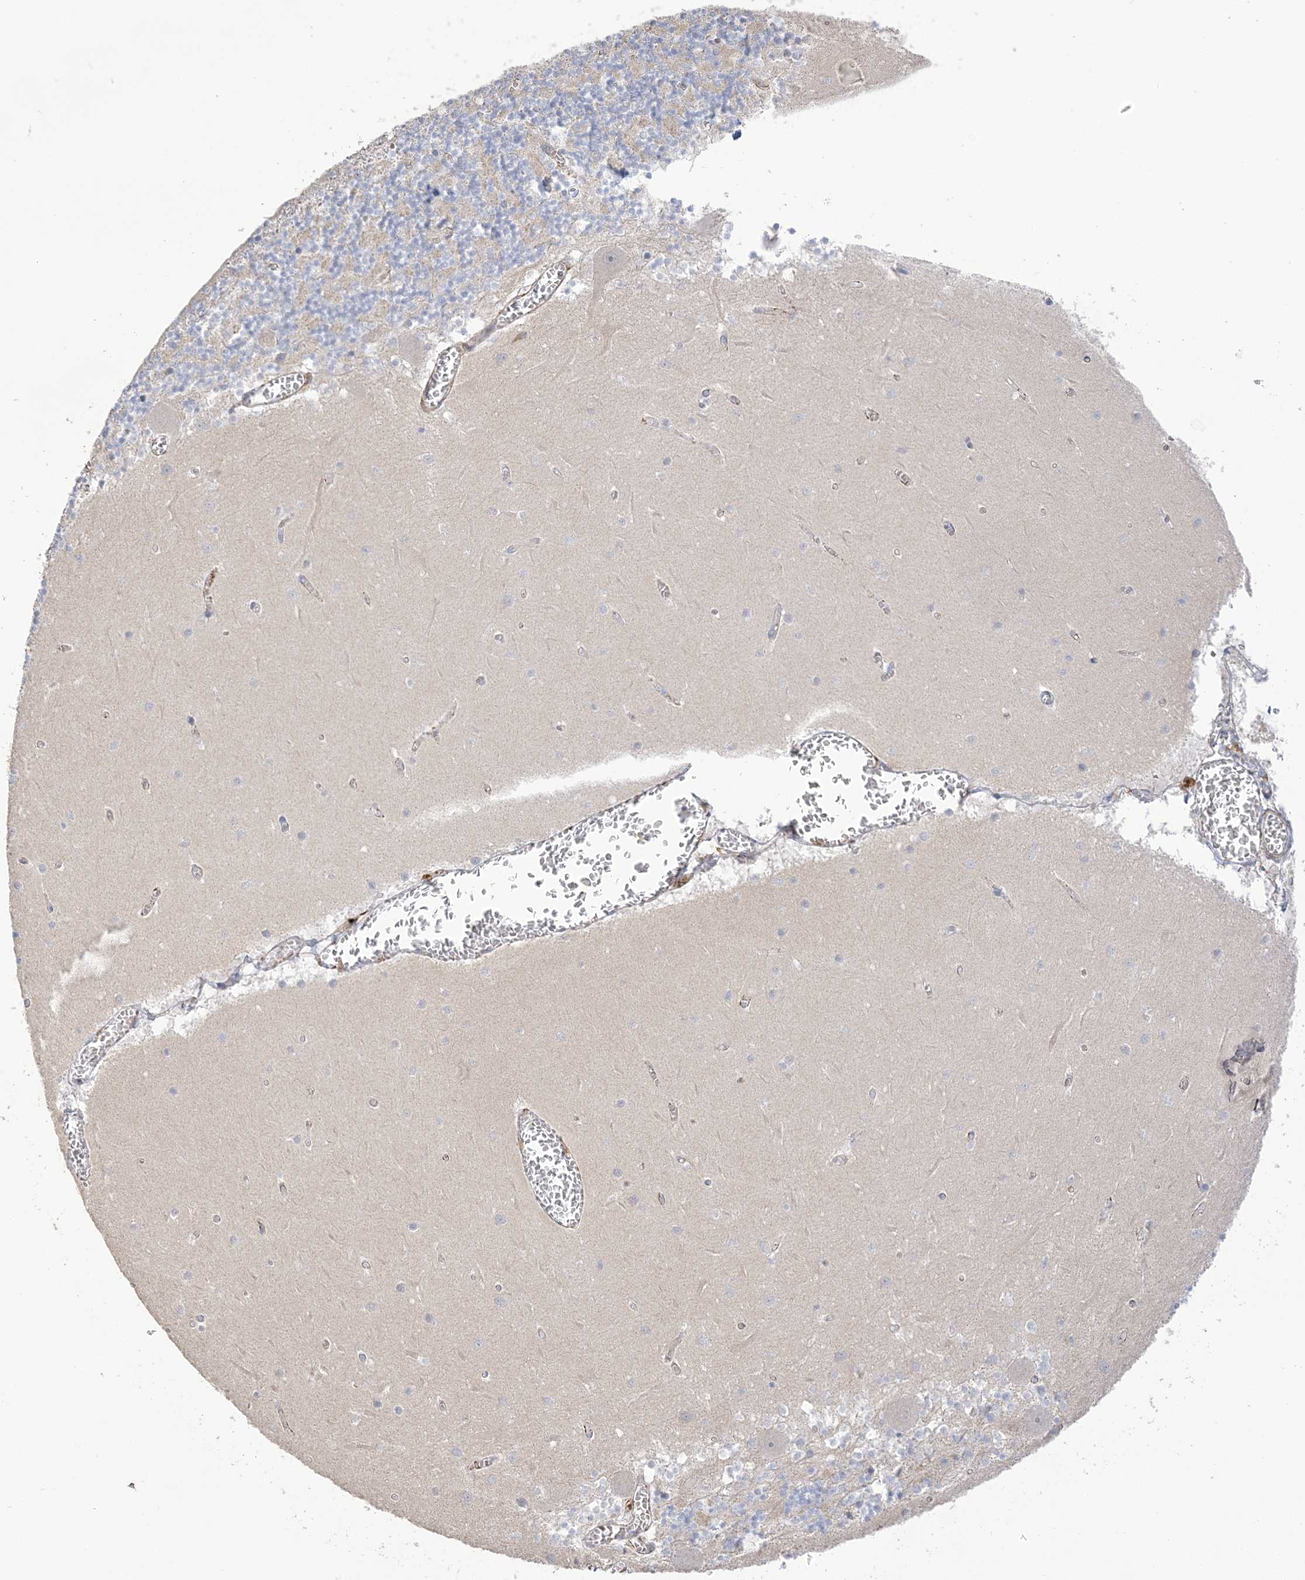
{"staining": {"intensity": "negative", "quantity": "none", "location": "none"}, "tissue": "cerebellum", "cell_type": "Cells in granular layer", "image_type": "normal", "snomed": [{"axis": "morphology", "description": "Normal tissue, NOS"}, {"axis": "topography", "description": "Cerebellum"}], "caption": "An immunohistochemistry (IHC) micrograph of unremarkable cerebellum is shown. There is no staining in cells in granular layer of cerebellum. Brightfield microscopy of immunohistochemistry stained with DAB (3,3'-diaminobenzidine) (brown) and hematoxylin (blue), captured at high magnification.", "gene": "NAF1", "patient": {"sex": "female", "age": 28}}